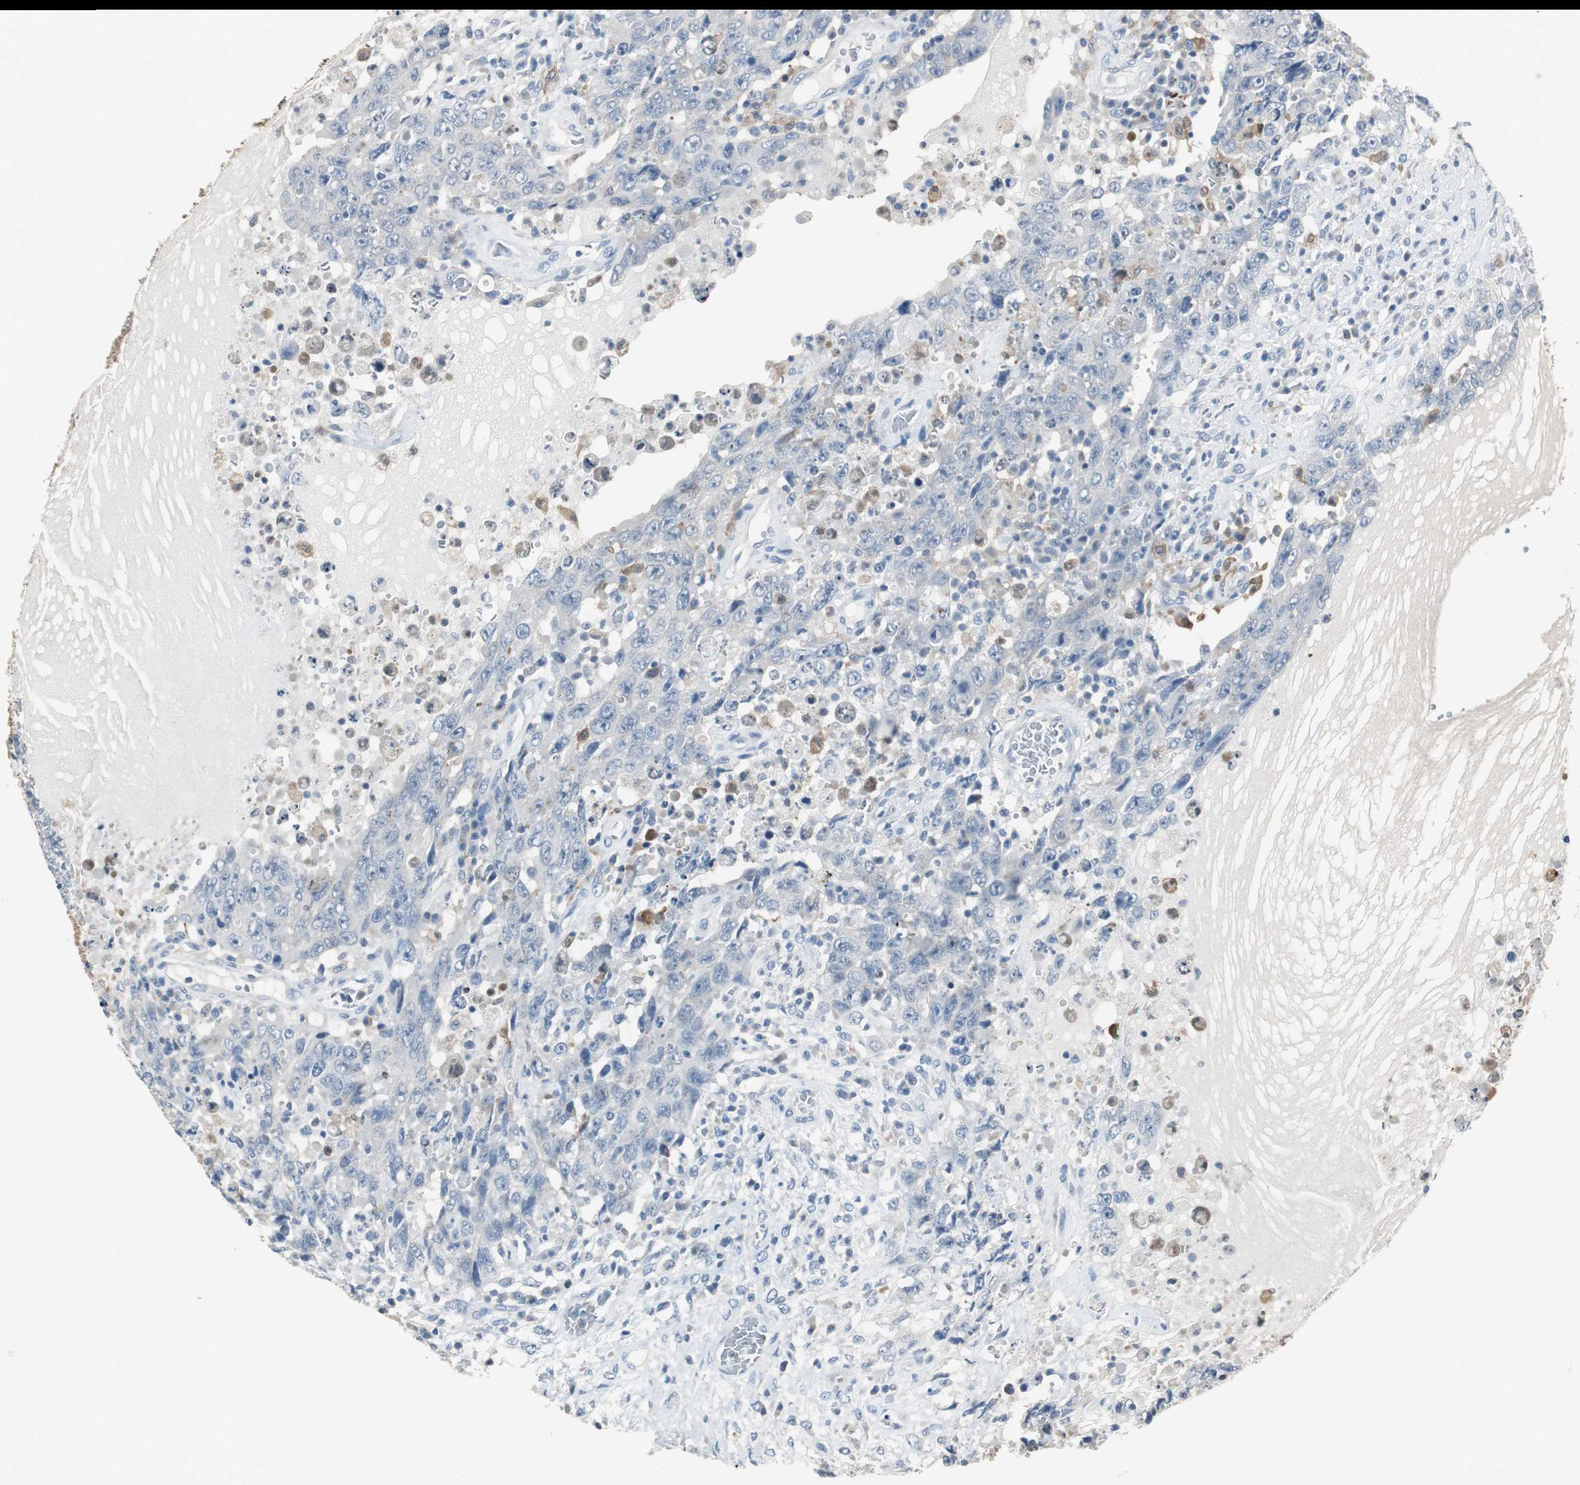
{"staining": {"intensity": "negative", "quantity": "none", "location": "none"}, "tissue": "testis cancer", "cell_type": "Tumor cells", "image_type": "cancer", "snomed": [{"axis": "morphology", "description": "Carcinoma, Embryonal, NOS"}, {"axis": "topography", "description": "Testis"}], "caption": "This is an IHC photomicrograph of testis embryonal carcinoma. There is no staining in tumor cells.", "gene": "MSTO1", "patient": {"sex": "male", "age": 26}}